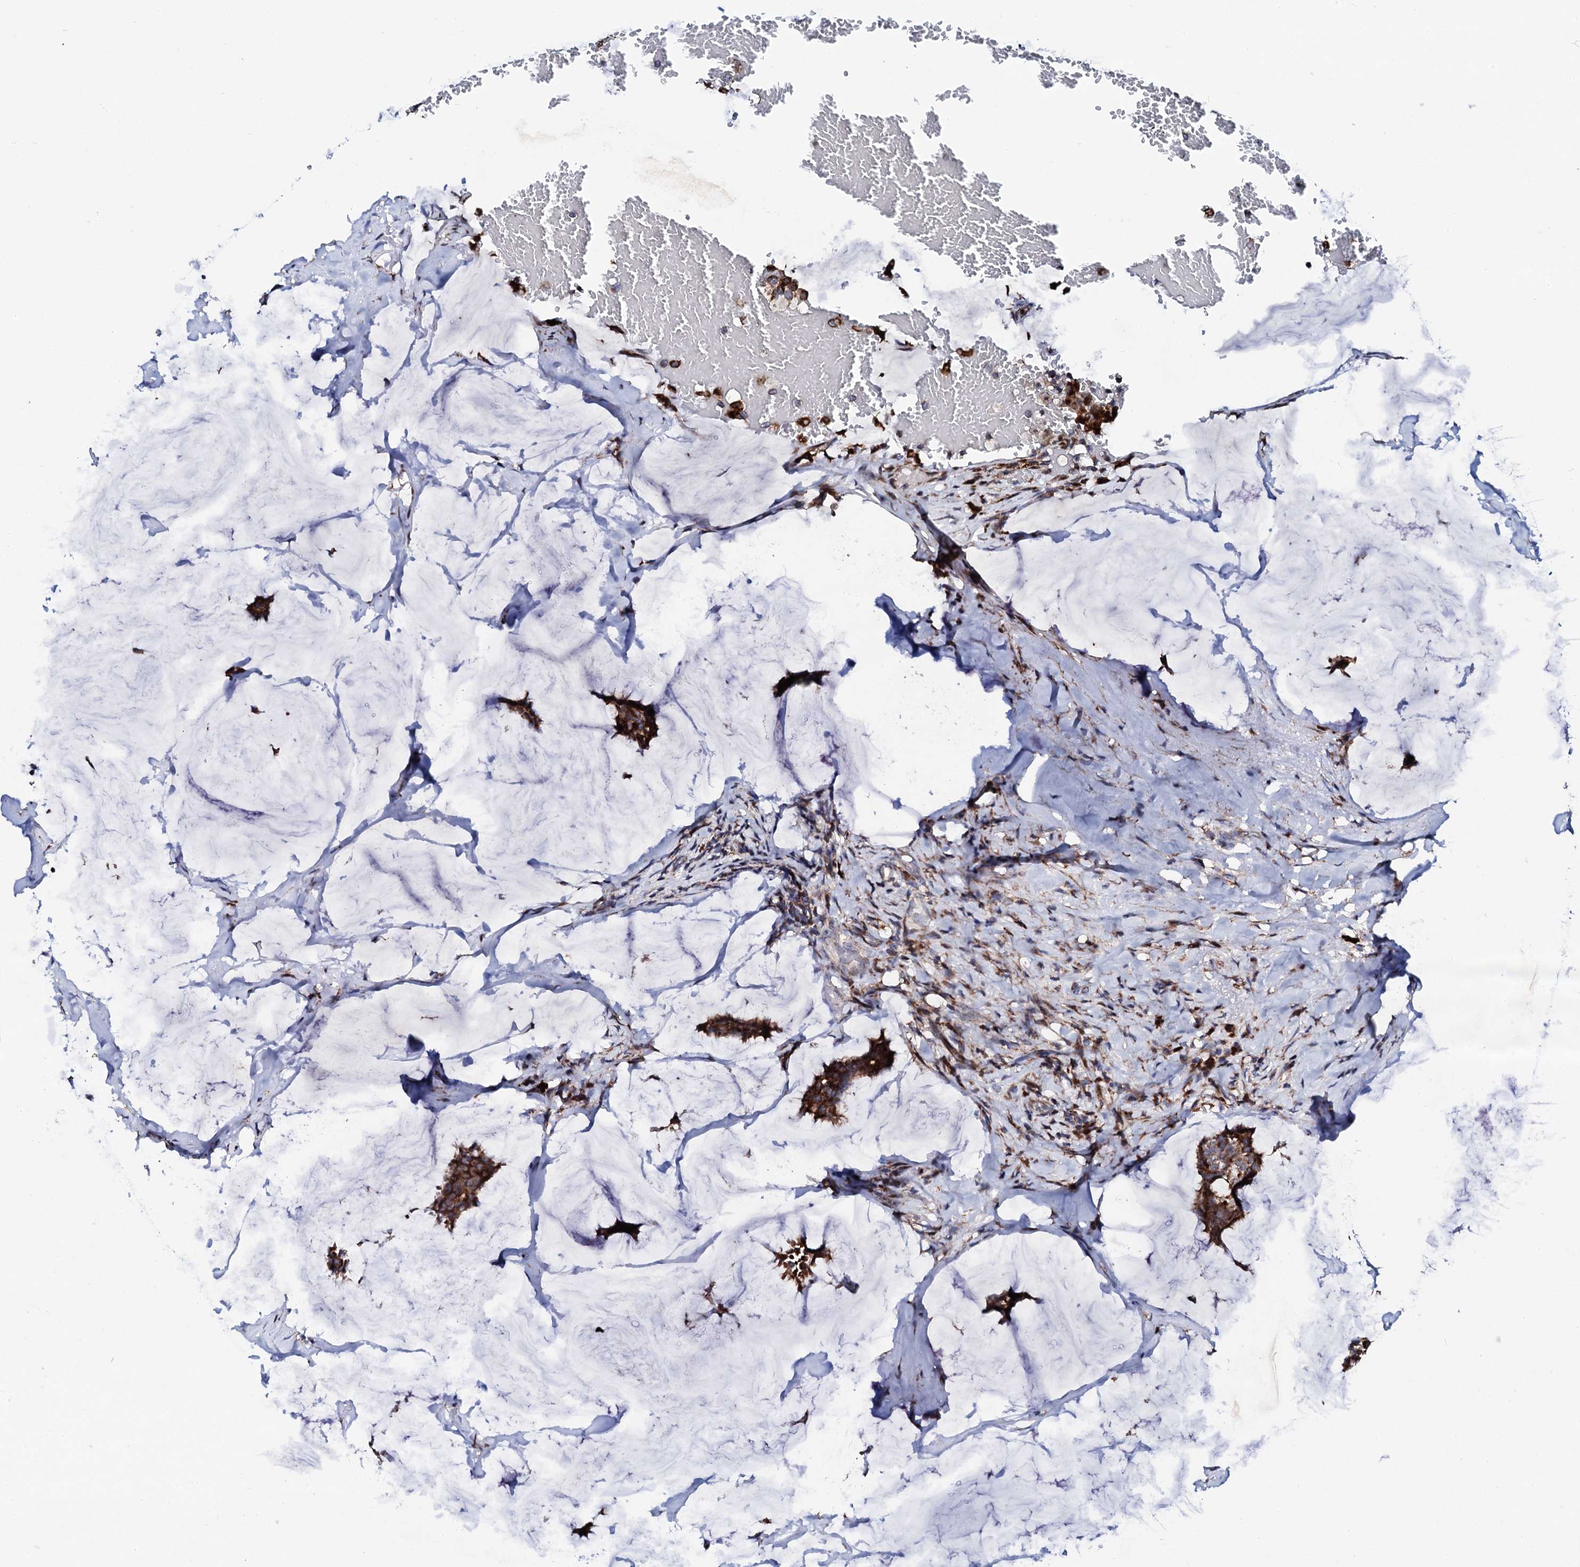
{"staining": {"intensity": "strong", "quantity": ">75%", "location": "cytoplasmic/membranous"}, "tissue": "breast cancer", "cell_type": "Tumor cells", "image_type": "cancer", "snomed": [{"axis": "morphology", "description": "Duct carcinoma"}, {"axis": "topography", "description": "Breast"}], "caption": "Immunohistochemical staining of human breast cancer (infiltrating ductal carcinoma) displays high levels of strong cytoplasmic/membranous expression in approximately >75% of tumor cells. Using DAB (brown) and hematoxylin (blue) stains, captured at high magnification using brightfield microscopy.", "gene": "TCIRG1", "patient": {"sex": "female", "age": 93}}